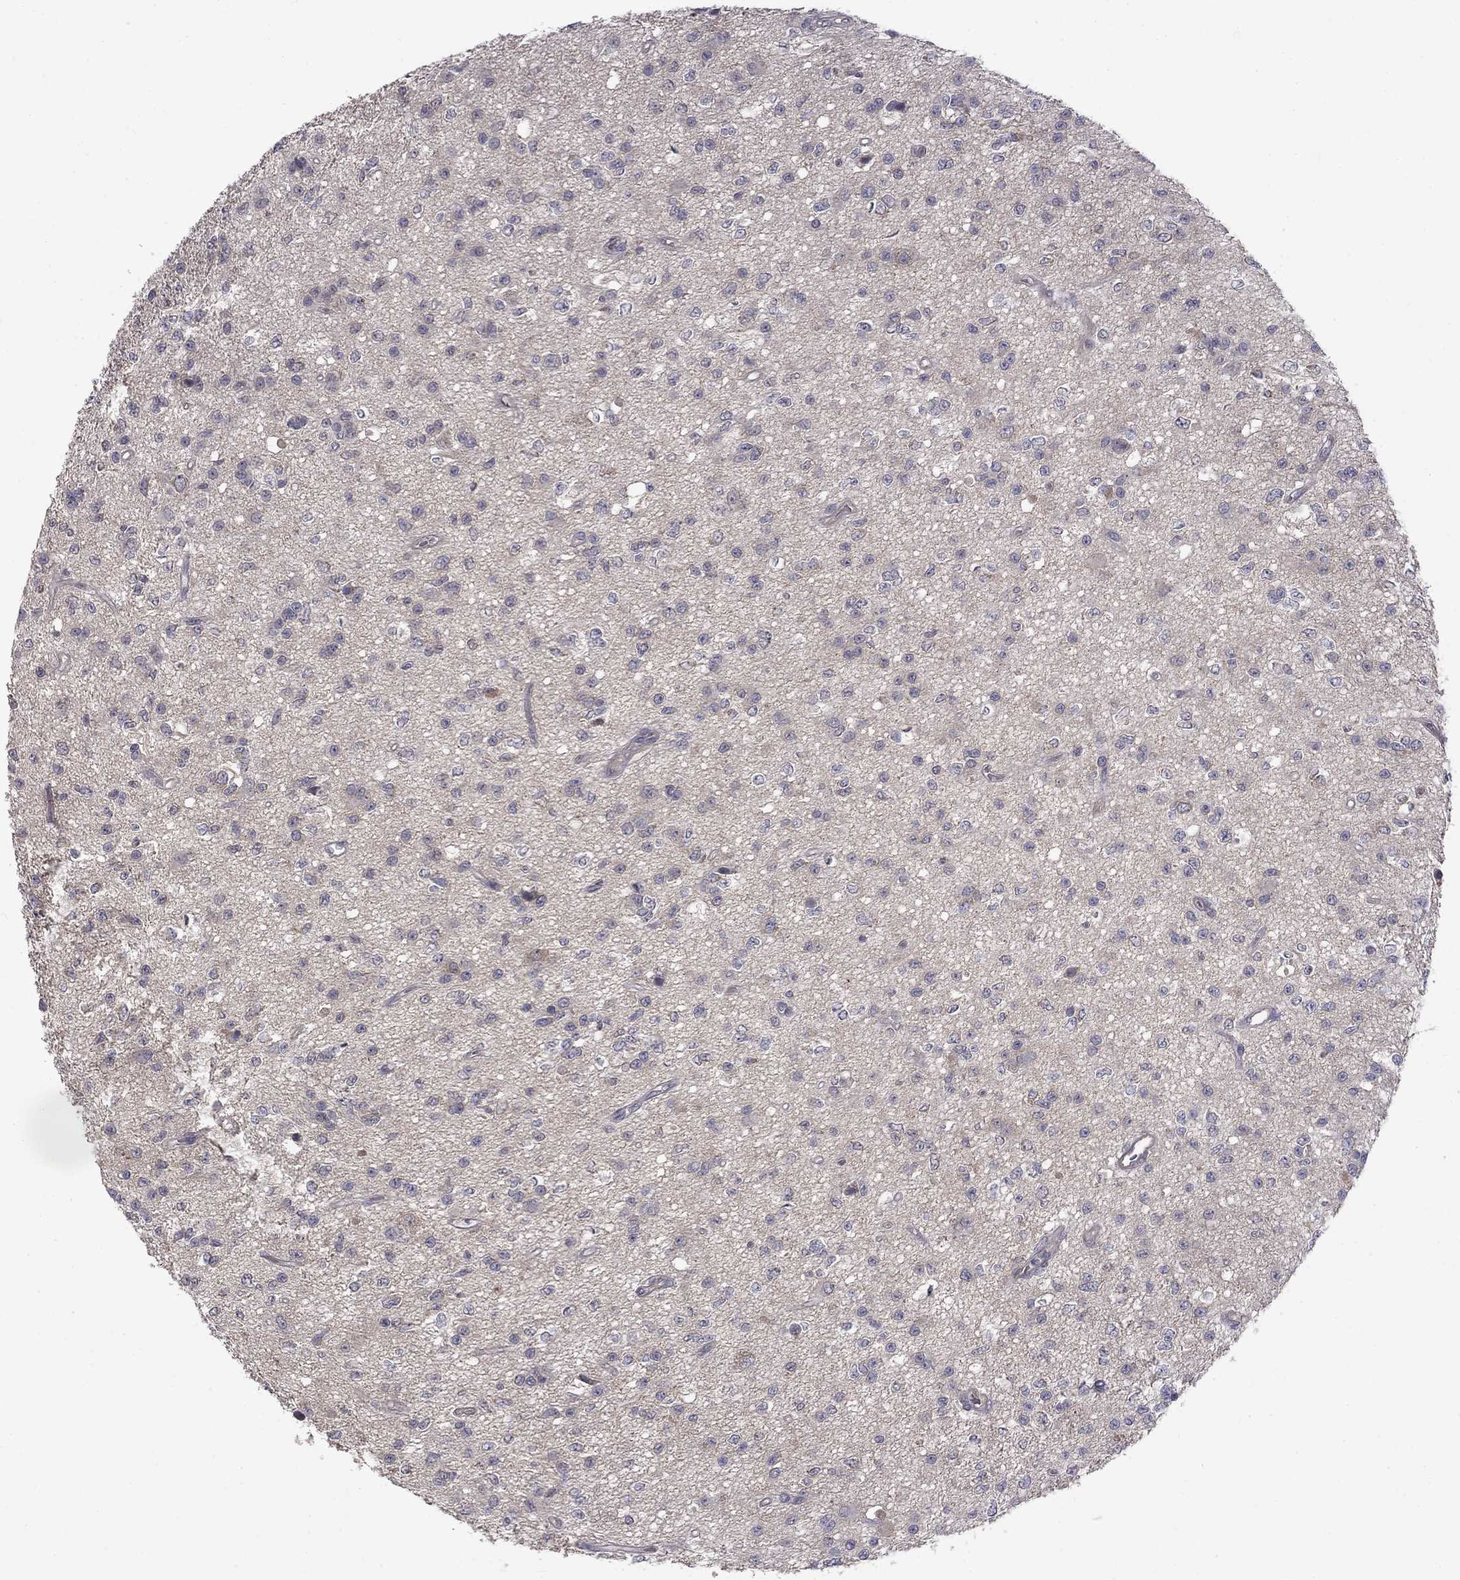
{"staining": {"intensity": "negative", "quantity": "none", "location": "none"}, "tissue": "glioma", "cell_type": "Tumor cells", "image_type": "cancer", "snomed": [{"axis": "morphology", "description": "Glioma, malignant, Low grade"}, {"axis": "topography", "description": "Brain"}], "caption": "Tumor cells are negative for brown protein staining in malignant glioma (low-grade).", "gene": "SLC39A14", "patient": {"sex": "female", "age": 45}}